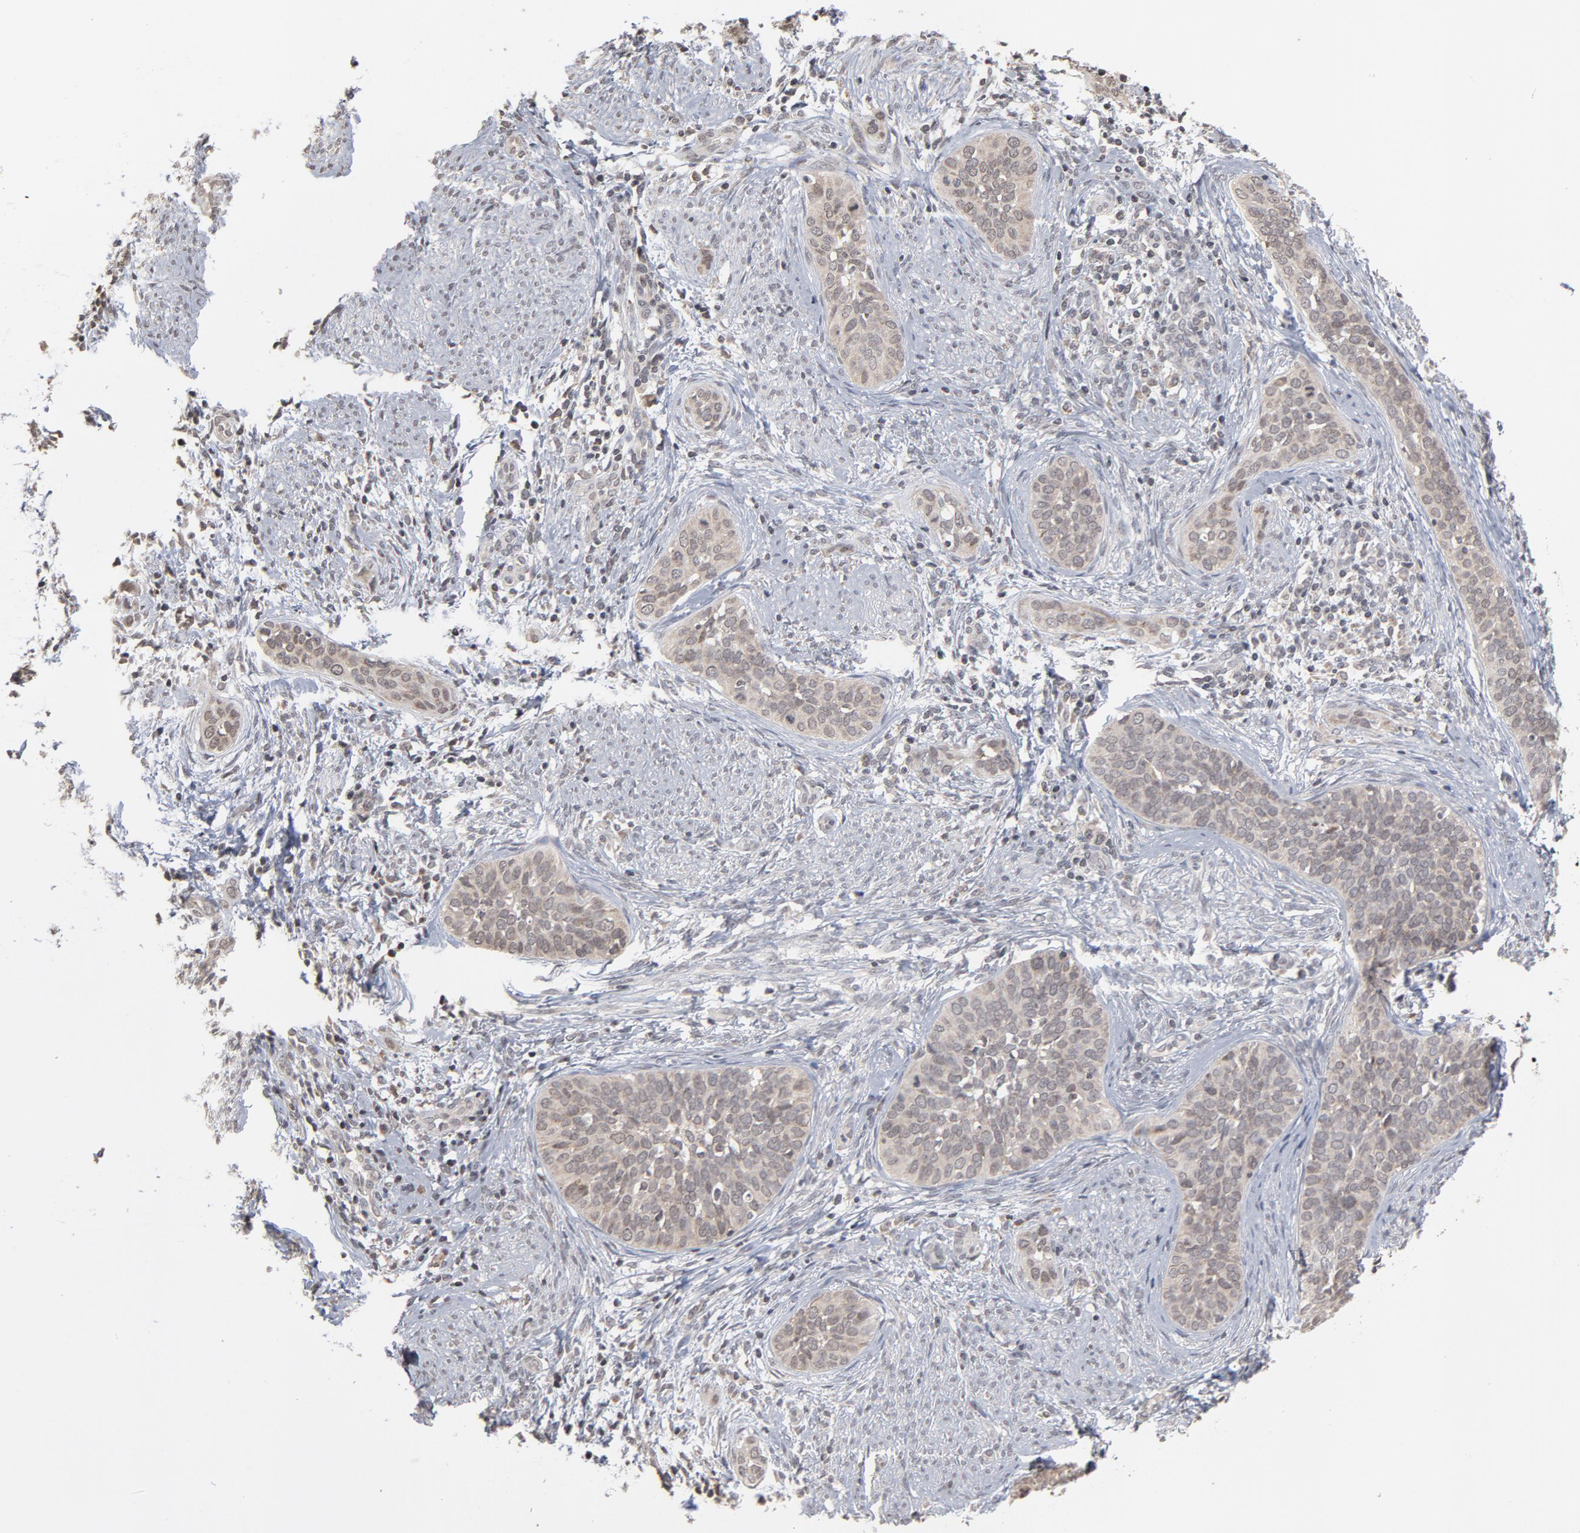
{"staining": {"intensity": "weak", "quantity": ">75%", "location": "cytoplasmic/membranous,nuclear"}, "tissue": "cervical cancer", "cell_type": "Tumor cells", "image_type": "cancer", "snomed": [{"axis": "morphology", "description": "Squamous cell carcinoma, NOS"}, {"axis": "topography", "description": "Cervix"}], "caption": "Protein staining shows weak cytoplasmic/membranous and nuclear positivity in approximately >75% of tumor cells in cervical cancer.", "gene": "ARIH1", "patient": {"sex": "female", "age": 31}}